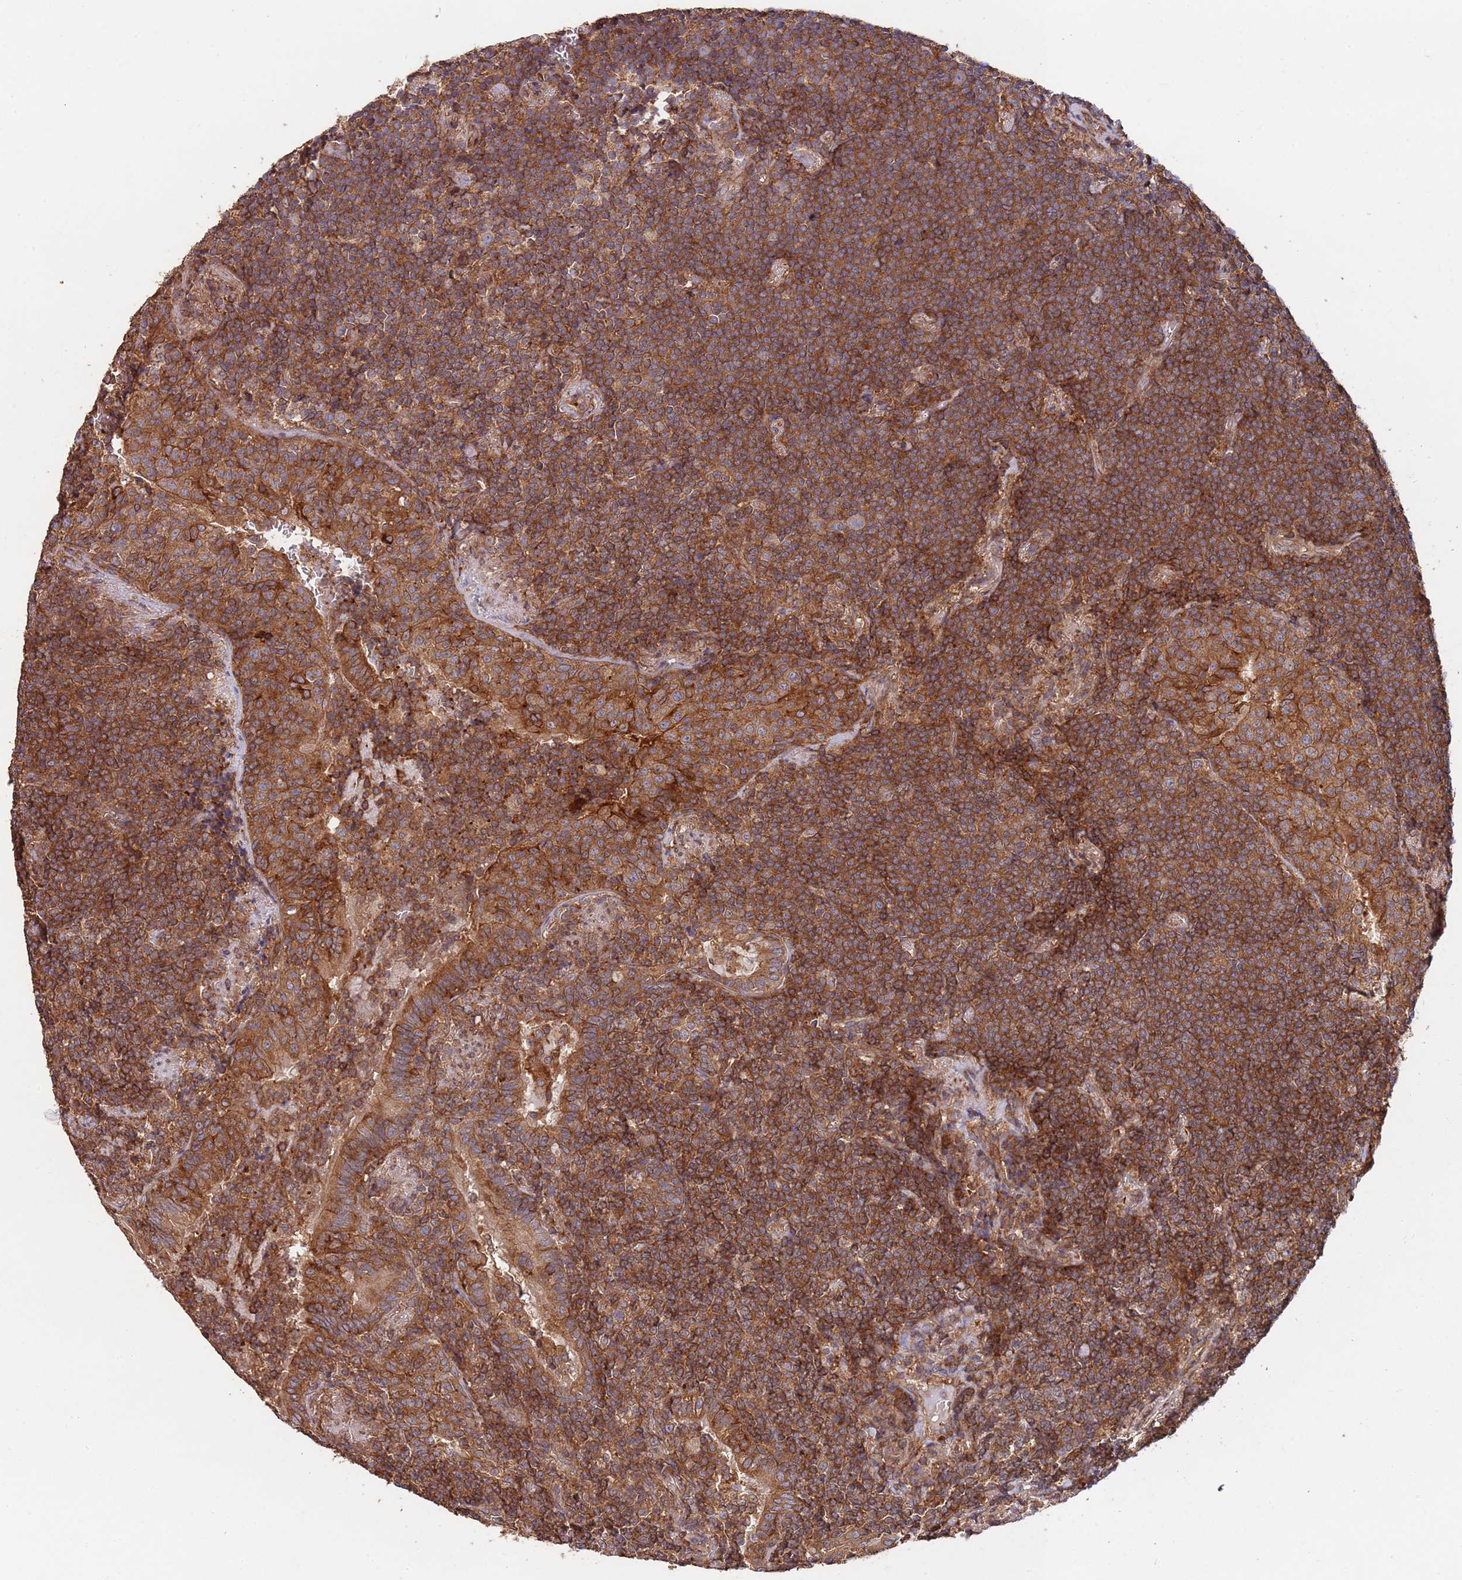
{"staining": {"intensity": "strong", "quantity": ">75%", "location": "cytoplasmic/membranous"}, "tissue": "lymphoma", "cell_type": "Tumor cells", "image_type": "cancer", "snomed": [{"axis": "morphology", "description": "Malignant lymphoma, non-Hodgkin's type, Low grade"}, {"axis": "topography", "description": "Lung"}], "caption": "Immunohistochemistry (IHC) (DAB (3,3'-diaminobenzidine)) staining of lymphoma displays strong cytoplasmic/membranous protein expression in about >75% of tumor cells.", "gene": "RNF19B", "patient": {"sex": "female", "age": 71}}